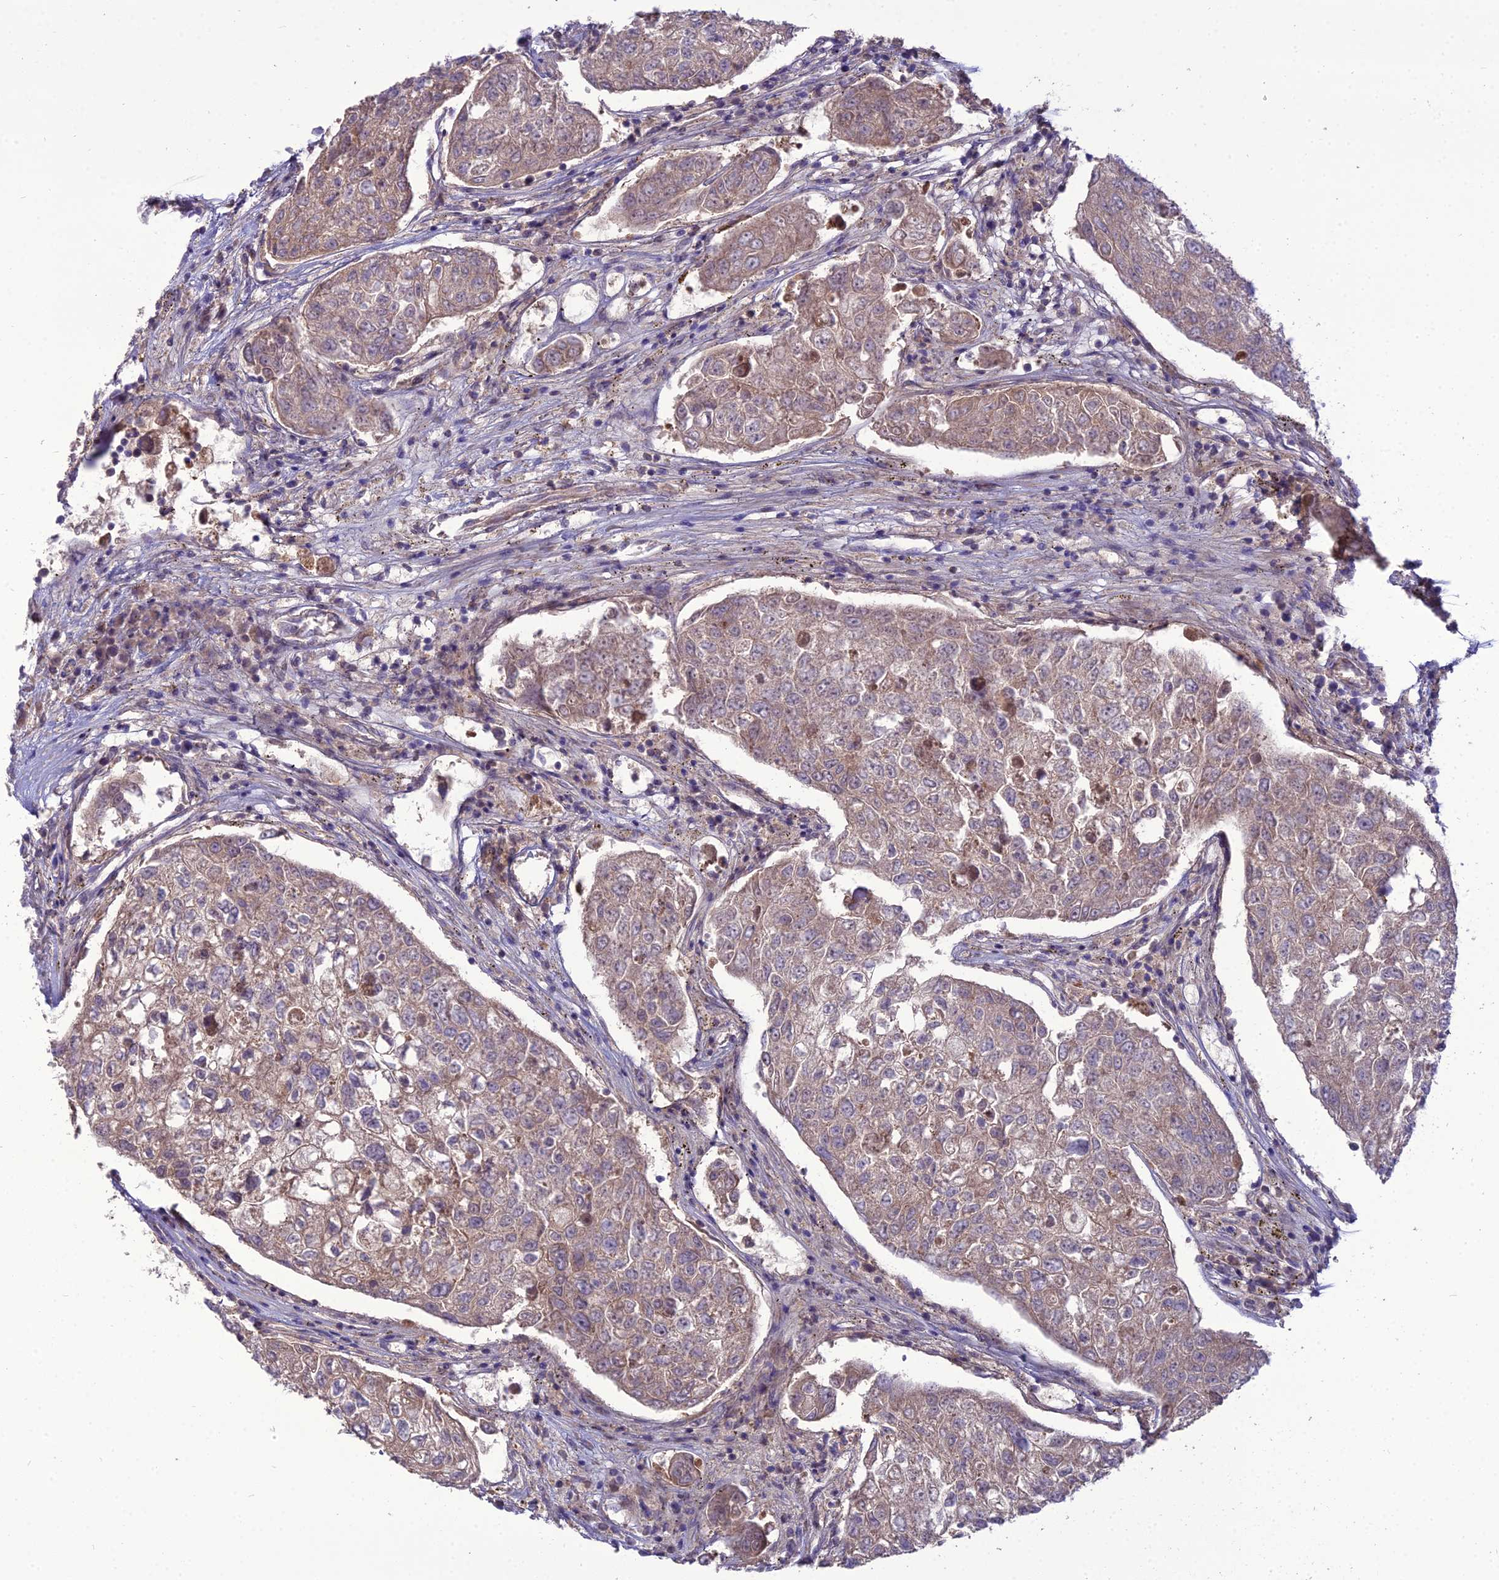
{"staining": {"intensity": "weak", "quantity": "25%-75%", "location": "cytoplasmic/membranous"}, "tissue": "urothelial cancer", "cell_type": "Tumor cells", "image_type": "cancer", "snomed": [{"axis": "morphology", "description": "Urothelial carcinoma, High grade"}, {"axis": "topography", "description": "Lymph node"}, {"axis": "topography", "description": "Urinary bladder"}], "caption": "The micrograph displays immunohistochemical staining of urothelial cancer. There is weak cytoplasmic/membranous staining is seen in about 25%-75% of tumor cells.", "gene": "SPRYD7", "patient": {"sex": "male", "age": 51}}